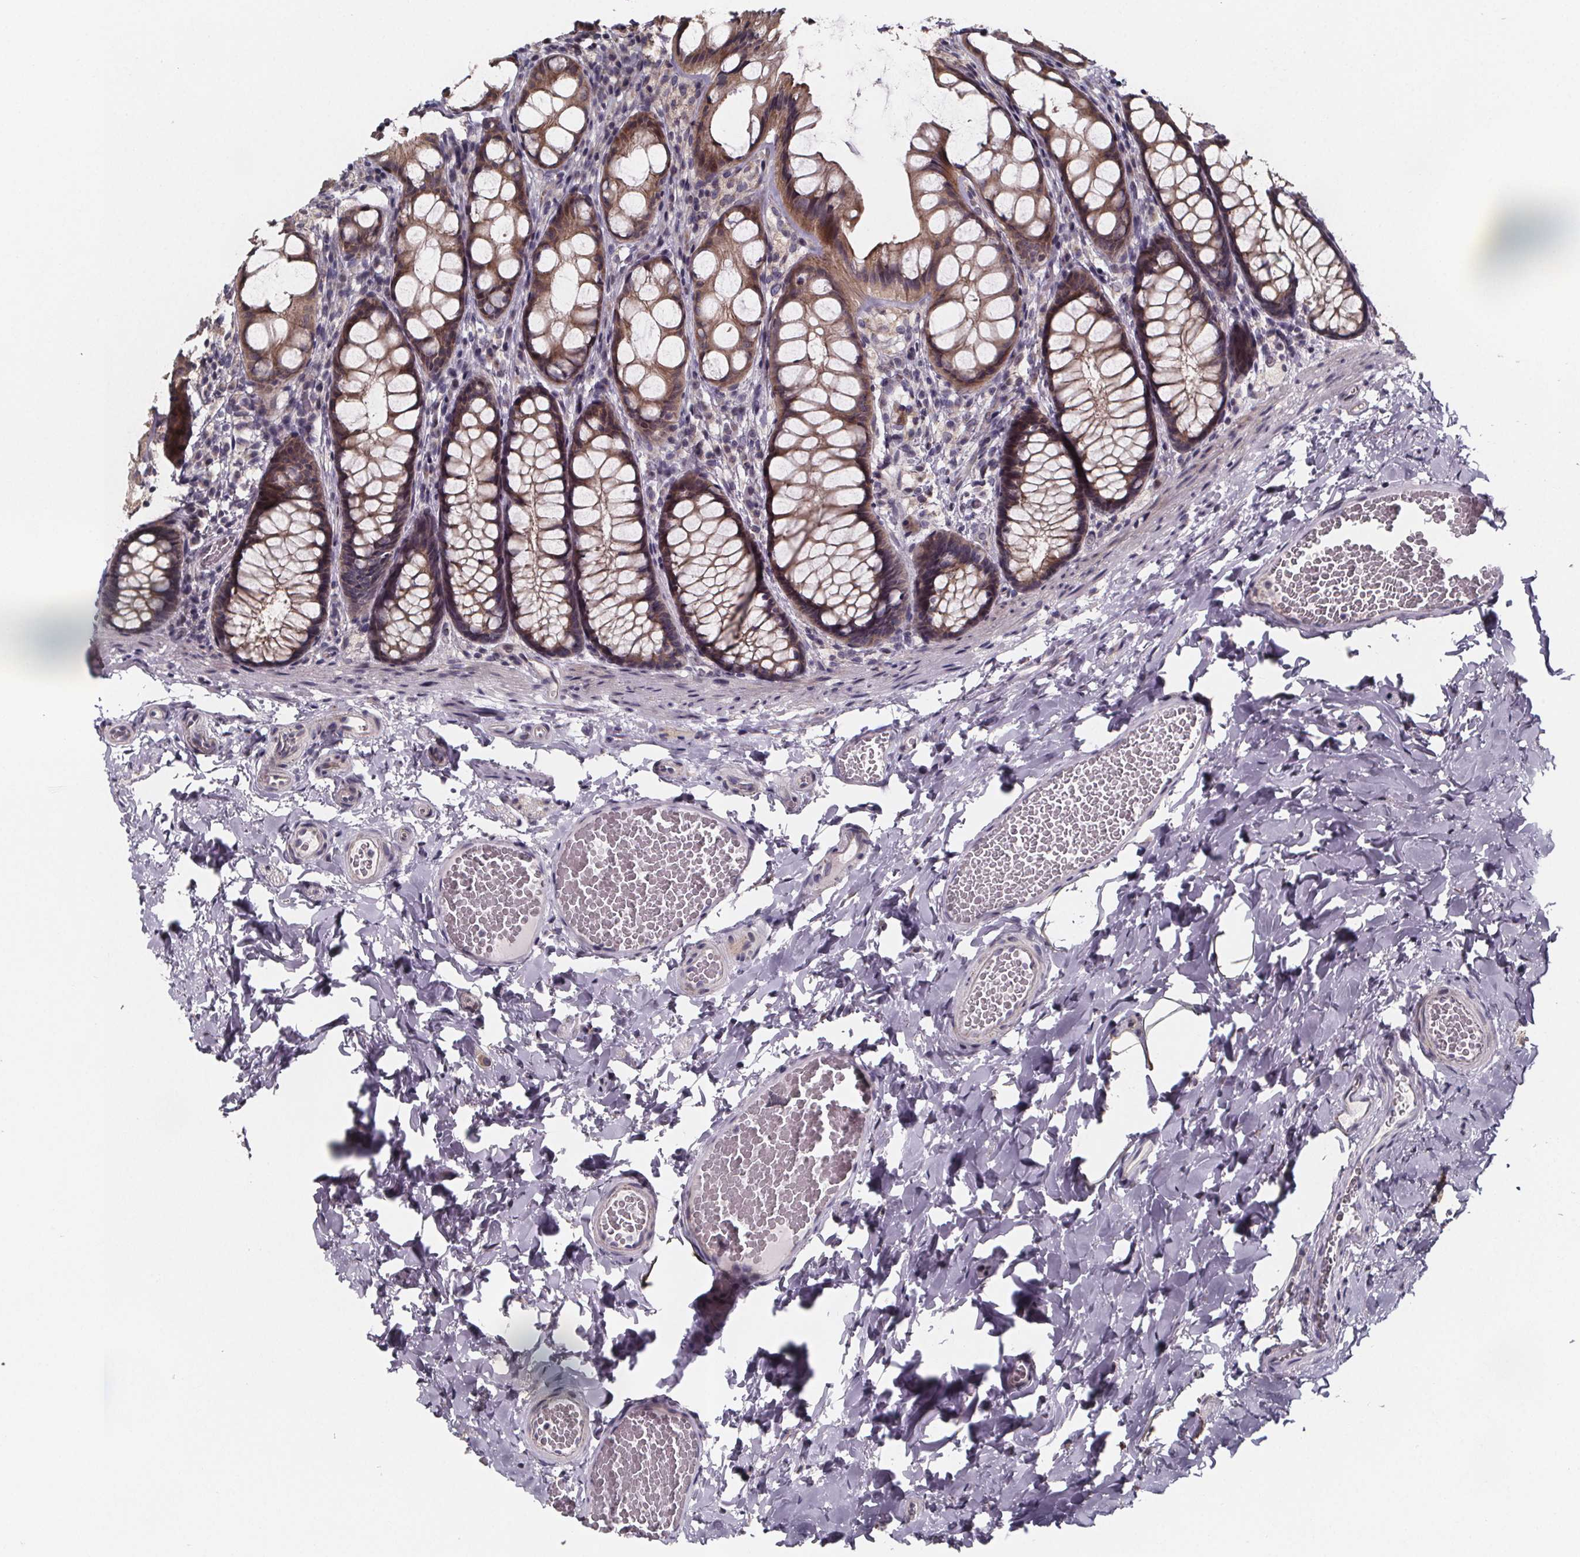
{"staining": {"intensity": "negative", "quantity": "none", "location": "none"}, "tissue": "colon", "cell_type": "Endothelial cells", "image_type": "normal", "snomed": [{"axis": "morphology", "description": "Normal tissue, NOS"}, {"axis": "topography", "description": "Colon"}], "caption": "A high-resolution histopathology image shows immunohistochemistry (IHC) staining of benign colon, which demonstrates no significant positivity in endothelial cells.", "gene": "NDST1", "patient": {"sex": "male", "age": 47}}